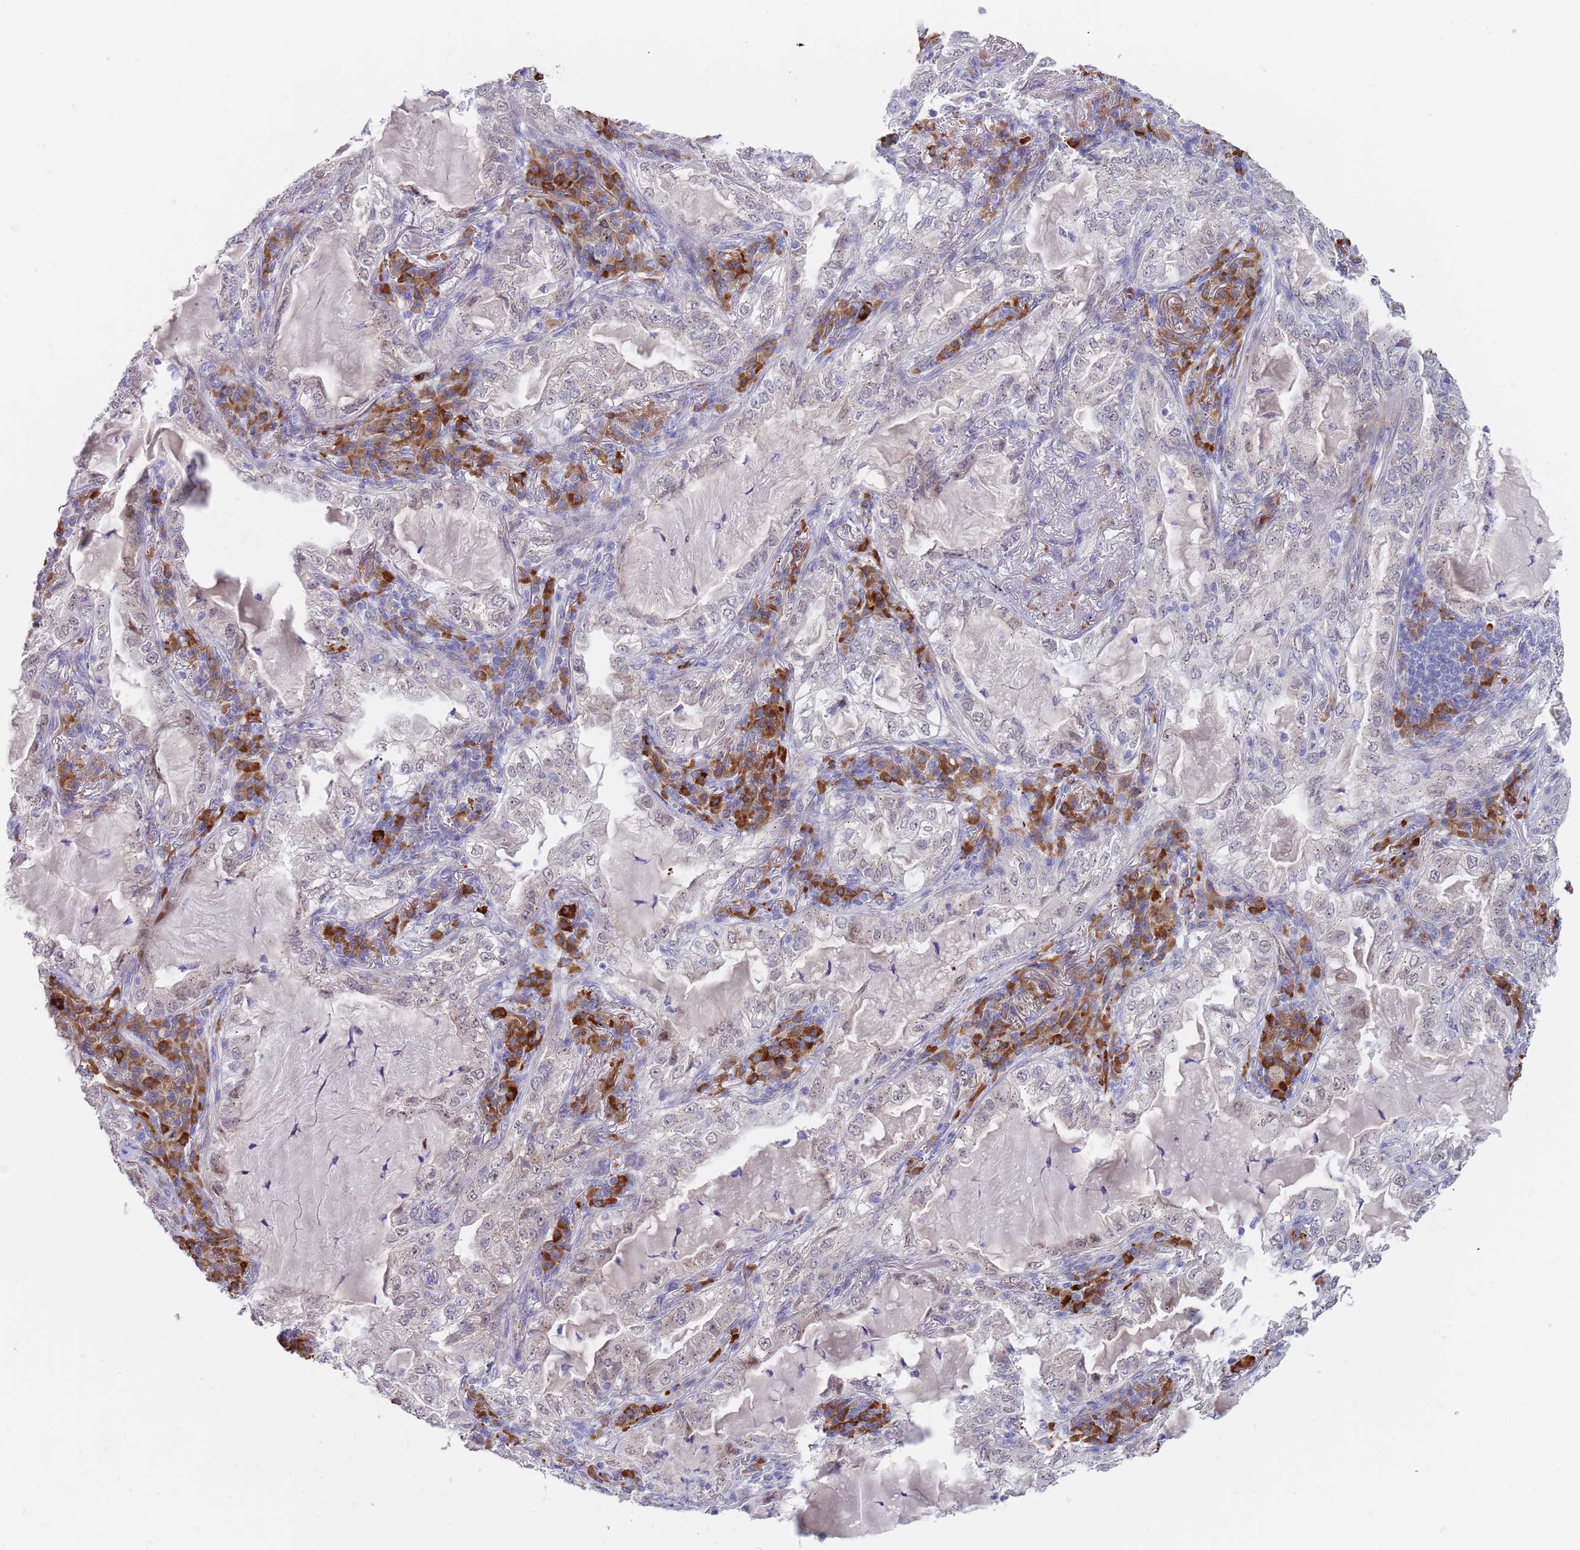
{"staining": {"intensity": "weak", "quantity": "25%-75%", "location": "nuclear"}, "tissue": "lung cancer", "cell_type": "Tumor cells", "image_type": "cancer", "snomed": [{"axis": "morphology", "description": "Adenocarcinoma, NOS"}, {"axis": "topography", "description": "Lung"}], "caption": "Protein positivity by IHC displays weak nuclear positivity in approximately 25%-75% of tumor cells in lung adenocarcinoma.", "gene": "TNRC6C", "patient": {"sex": "female", "age": 73}}